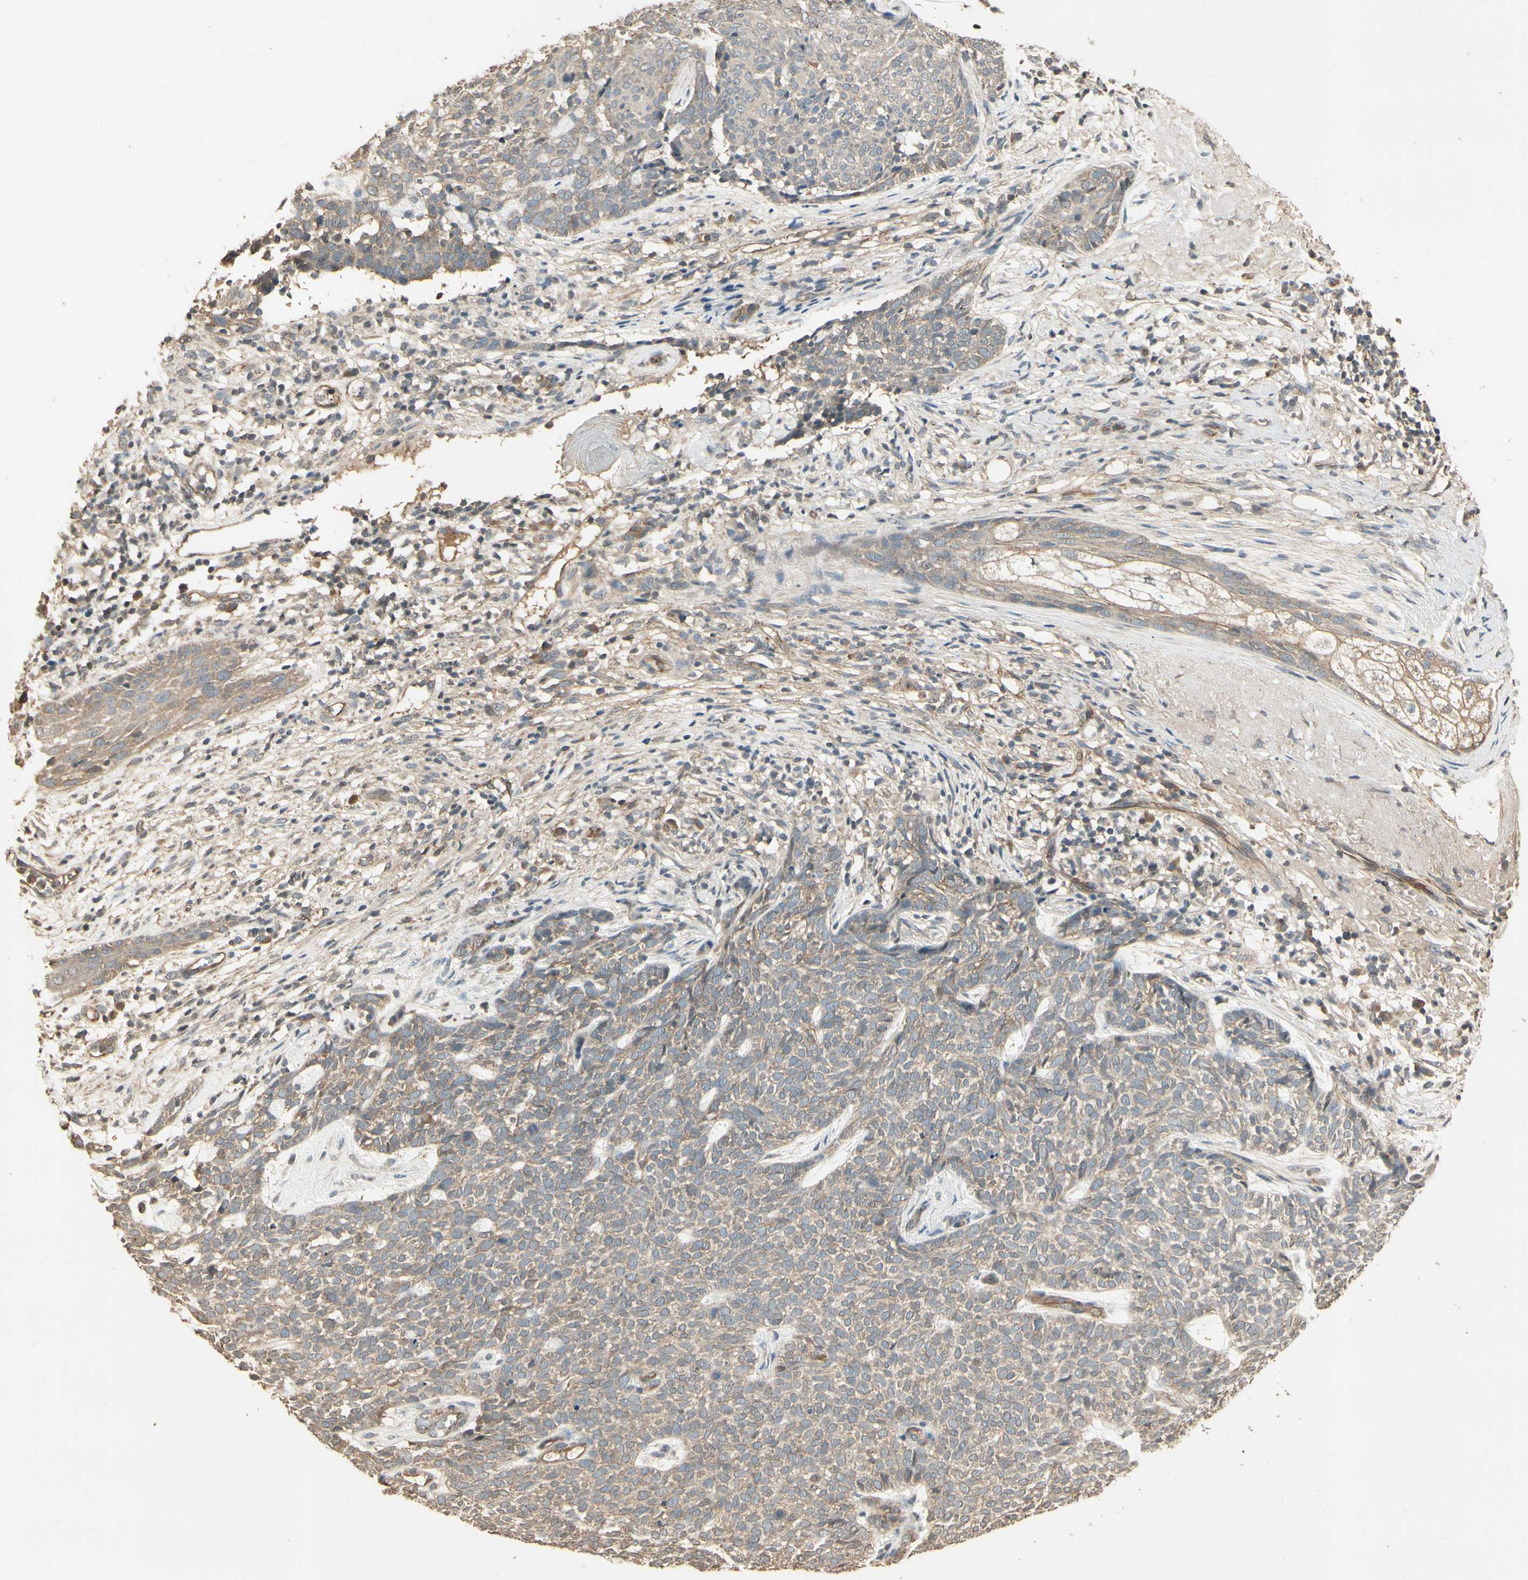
{"staining": {"intensity": "weak", "quantity": "25%-75%", "location": "cytoplasmic/membranous"}, "tissue": "skin cancer", "cell_type": "Tumor cells", "image_type": "cancer", "snomed": [{"axis": "morphology", "description": "Basal cell carcinoma"}, {"axis": "topography", "description": "Skin"}], "caption": "Brown immunohistochemical staining in human basal cell carcinoma (skin) demonstrates weak cytoplasmic/membranous positivity in about 25%-75% of tumor cells. (IHC, brightfield microscopy, high magnification).", "gene": "RNF180", "patient": {"sex": "female", "age": 84}}